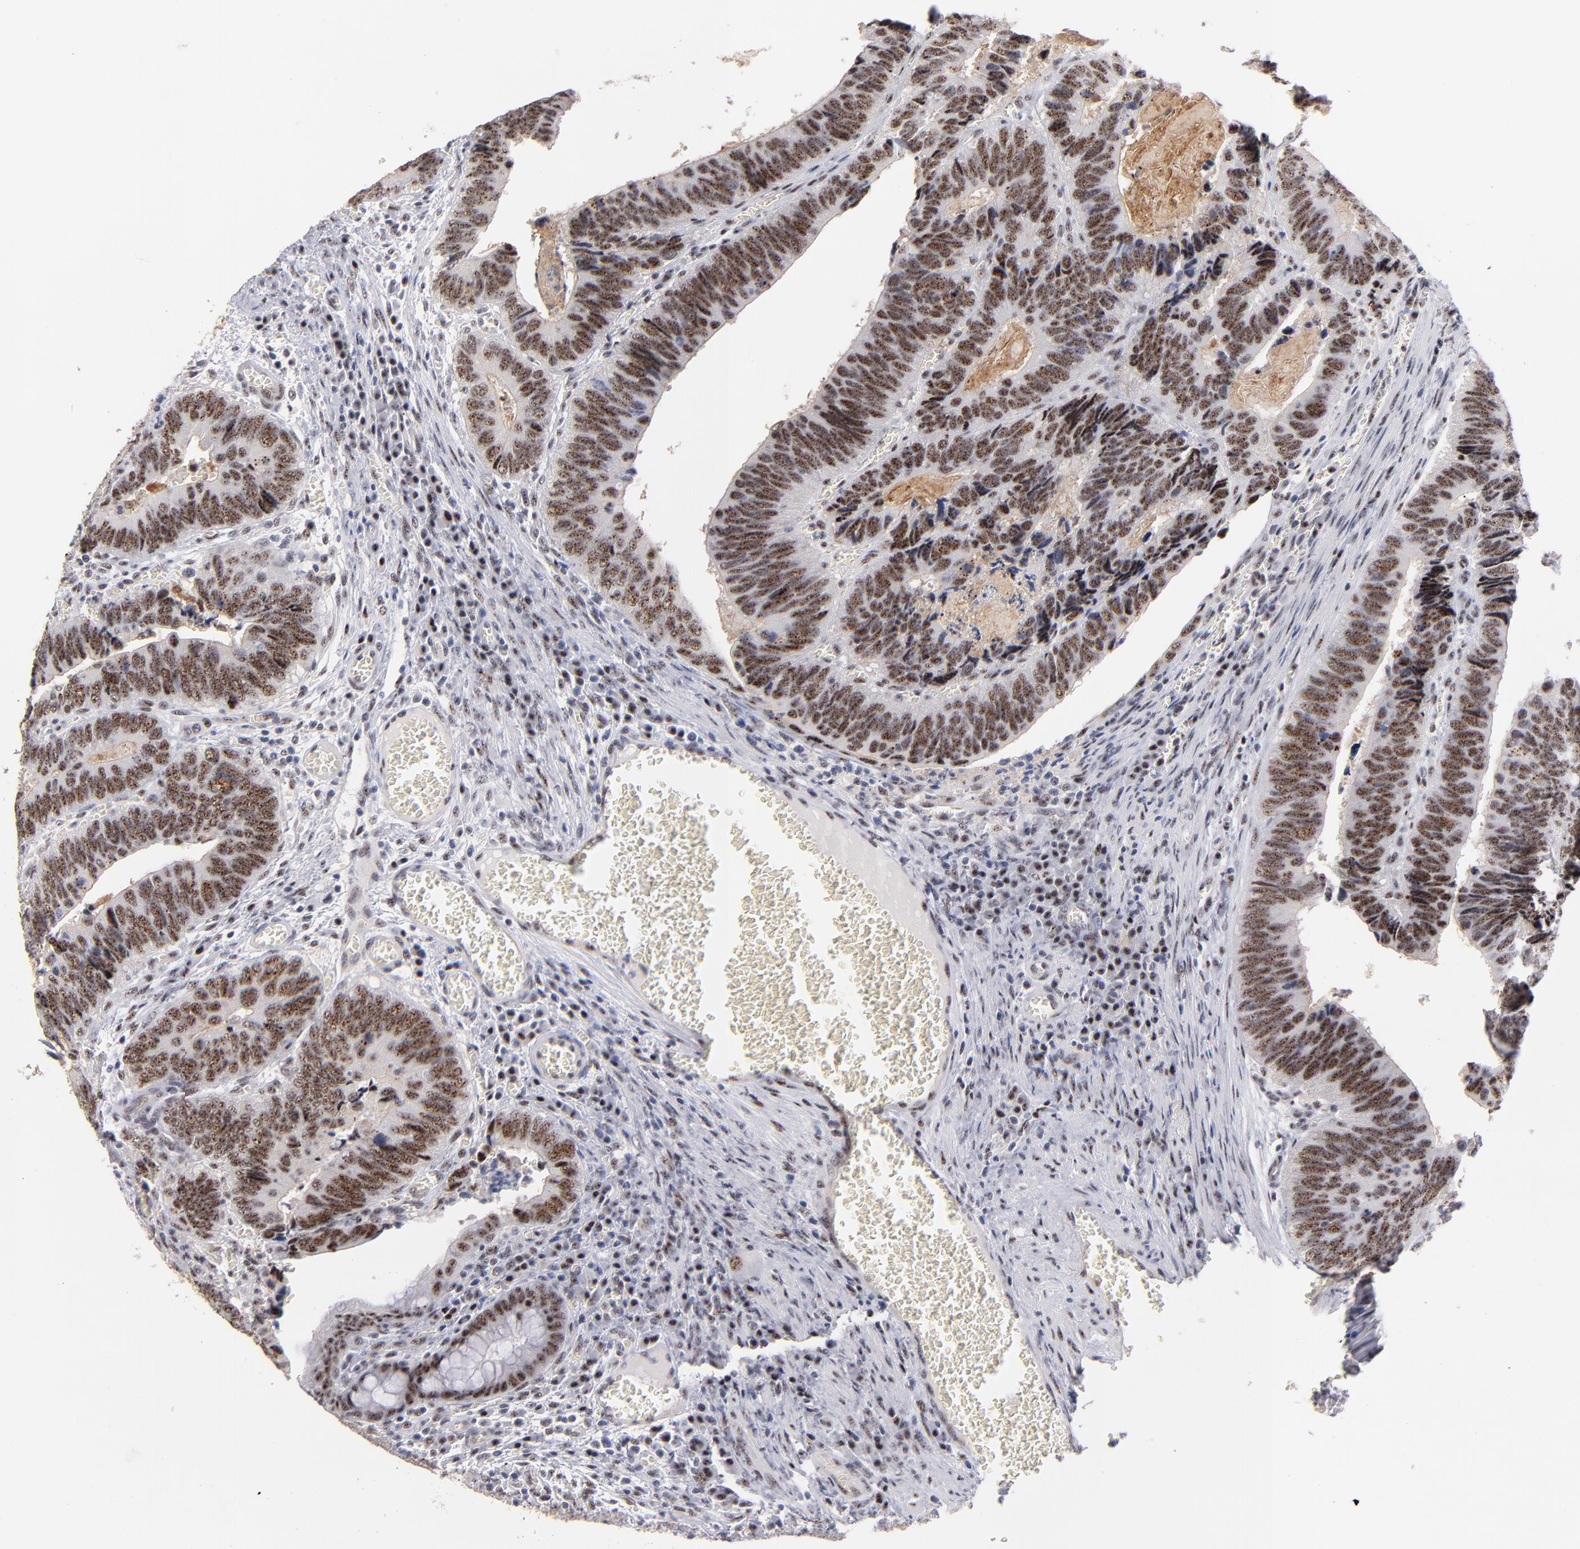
{"staining": {"intensity": "moderate", "quantity": ">75%", "location": "nuclear"}, "tissue": "colorectal cancer", "cell_type": "Tumor cells", "image_type": "cancer", "snomed": [{"axis": "morphology", "description": "Adenocarcinoma, NOS"}, {"axis": "topography", "description": "Colon"}], "caption": "Protein expression analysis of human adenocarcinoma (colorectal) reveals moderate nuclear expression in approximately >75% of tumor cells.", "gene": "RAF1", "patient": {"sex": "male", "age": 72}}